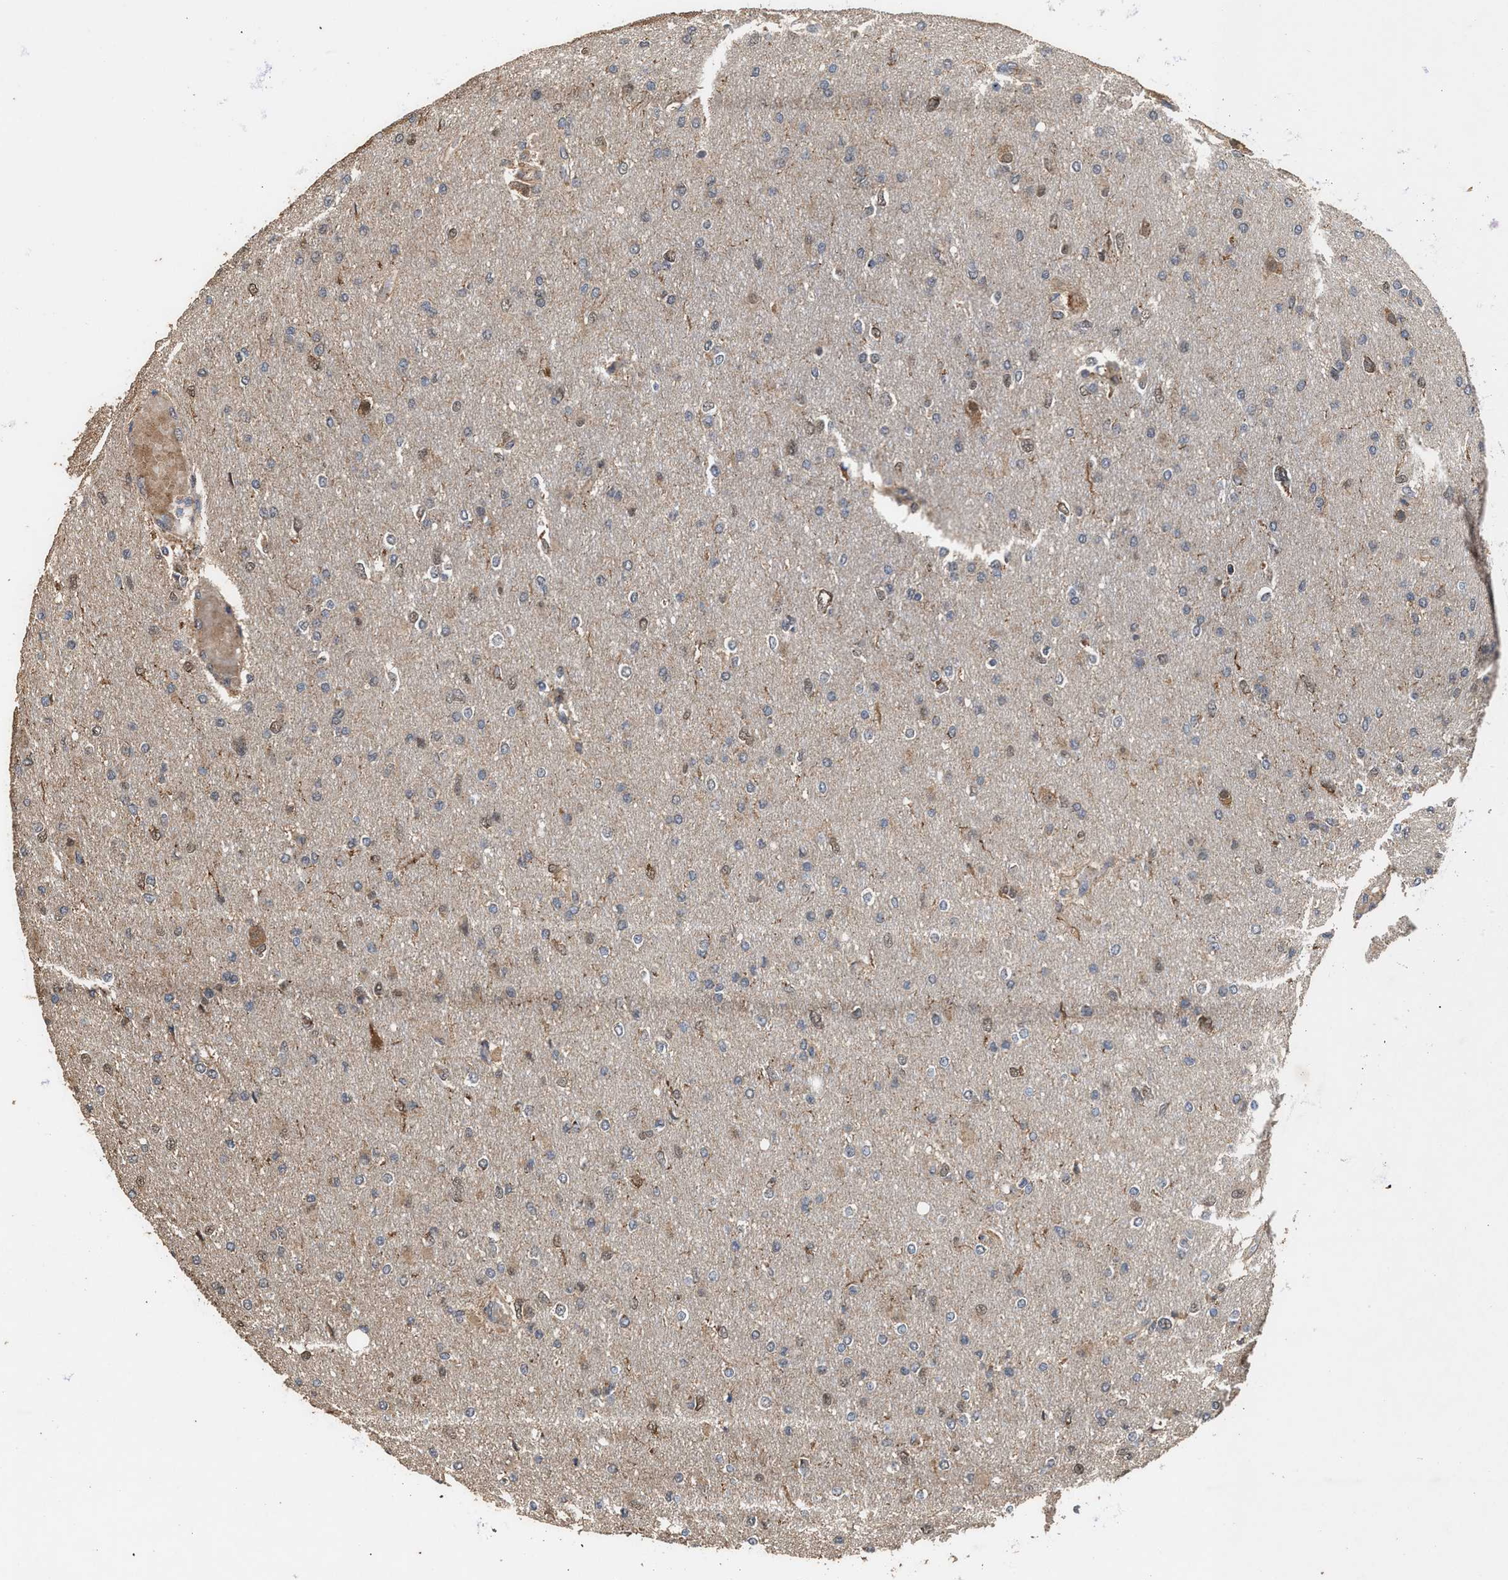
{"staining": {"intensity": "moderate", "quantity": "<25%", "location": "cytoplasmic/membranous"}, "tissue": "glioma", "cell_type": "Tumor cells", "image_type": "cancer", "snomed": [{"axis": "morphology", "description": "Glioma, malignant, High grade"}, {"axis": "topography", "description": "Cerebral cortex"}], "caption": "Protein positivity by immunohistochemistry shows moderate cytoplasmic/membranous staining in approximately <25% of tumor cells in malignant glioma (high-grade).", "gene": "ZNHIT6", "patient": {"sex": "female", "age": 36}}